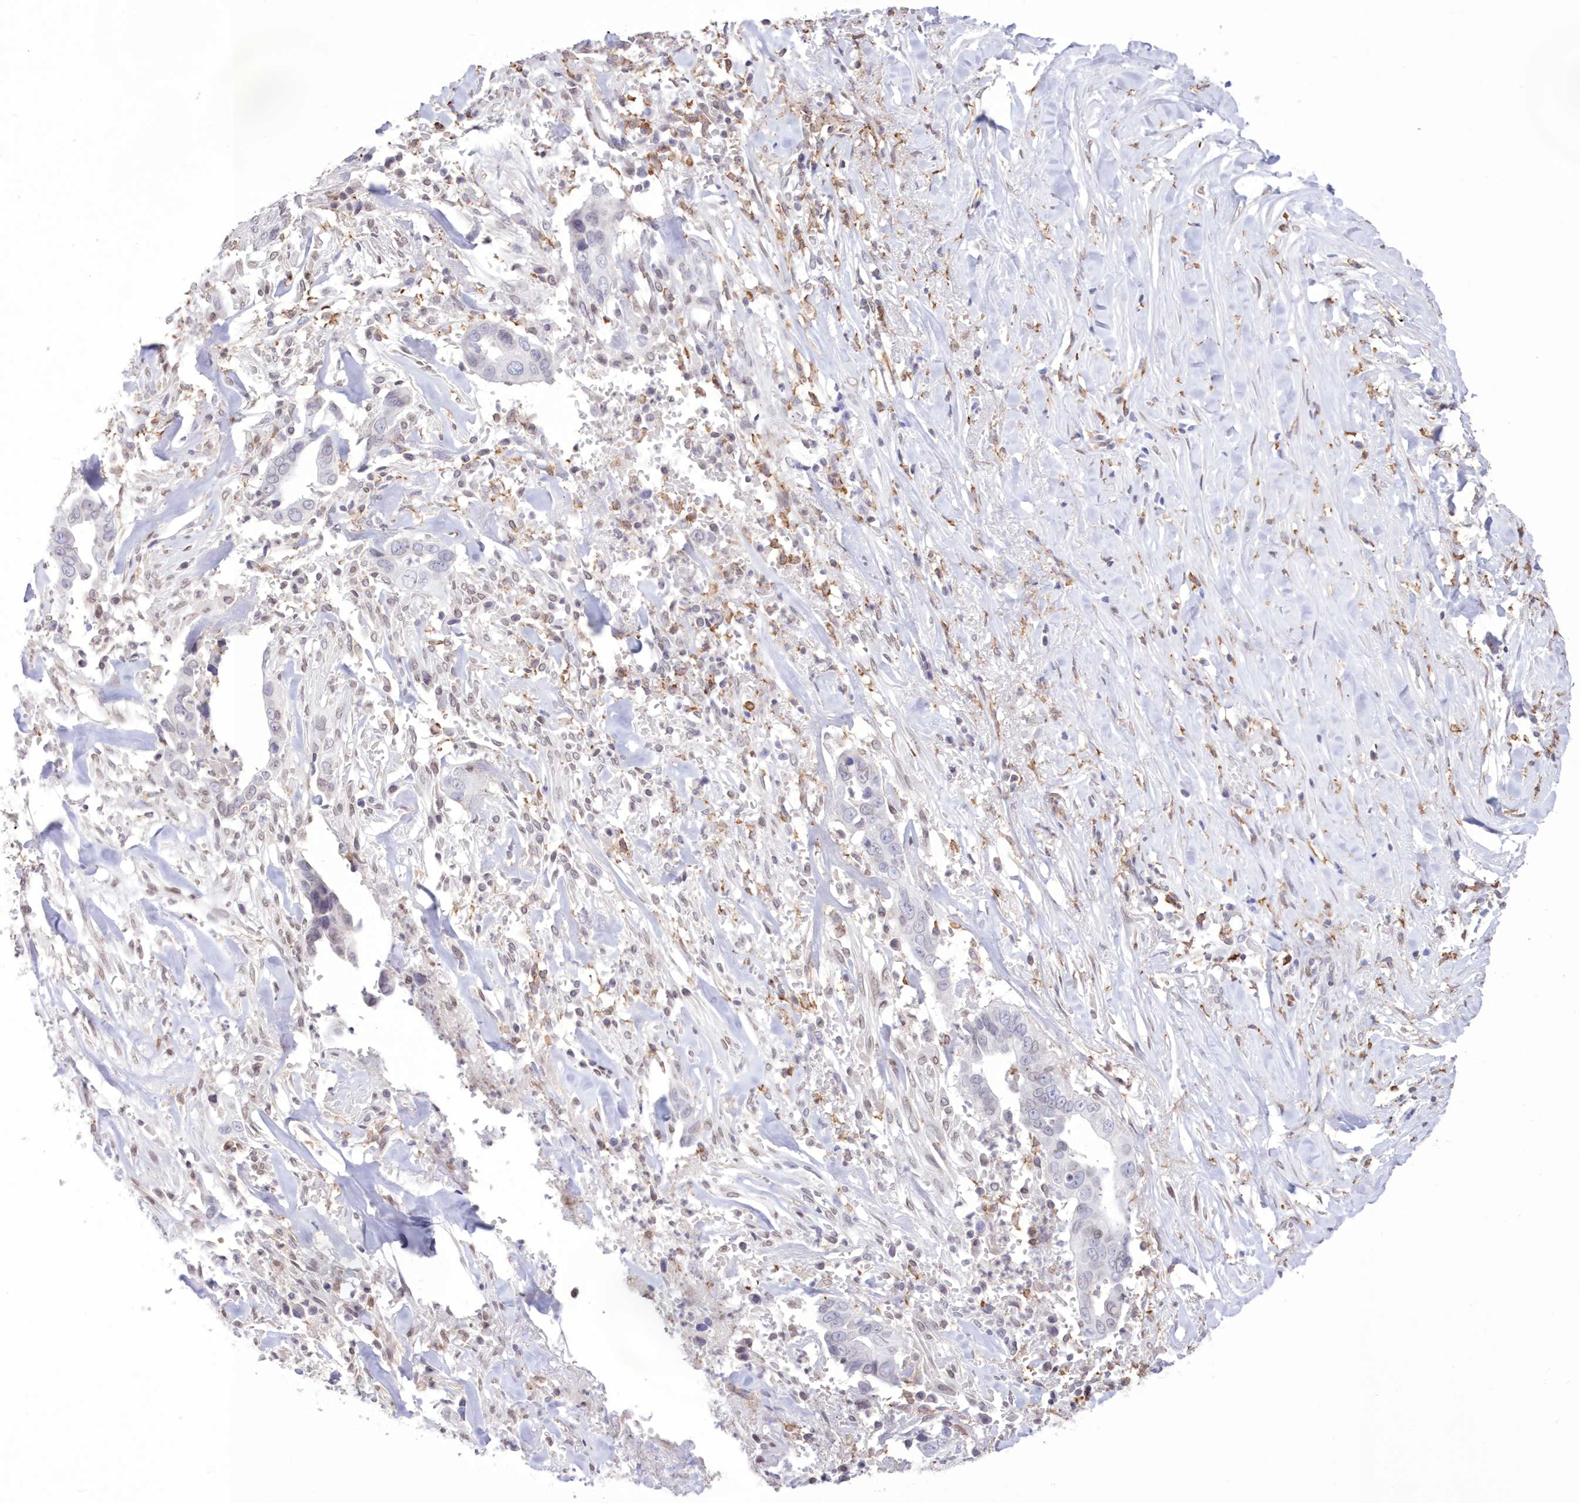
{"staining": {"intensity": "negative", "quantity": "none", "location": "none"}, "tissue": "liver cancer", "cell_type": "Tumor cells", "image_type": "cancer", "snomed": [{"axis": "morphology", "description": "Cholangiocarcinoma"}, {"axis": "topography", "description": "Liver"}], "caption": "Immunohistochemistry (IHC) histopathology image of human liver cholangiocarcinoma stained for a protein (brown), which demonstrates no positivity in tumor cells. (Brightfield microscopy of DAB (3,3'-diaminobenzidine) immunohistochemistry at high magnification).", "gene": "C11orf1", "patient": {"sex": "female", "age": 79}}